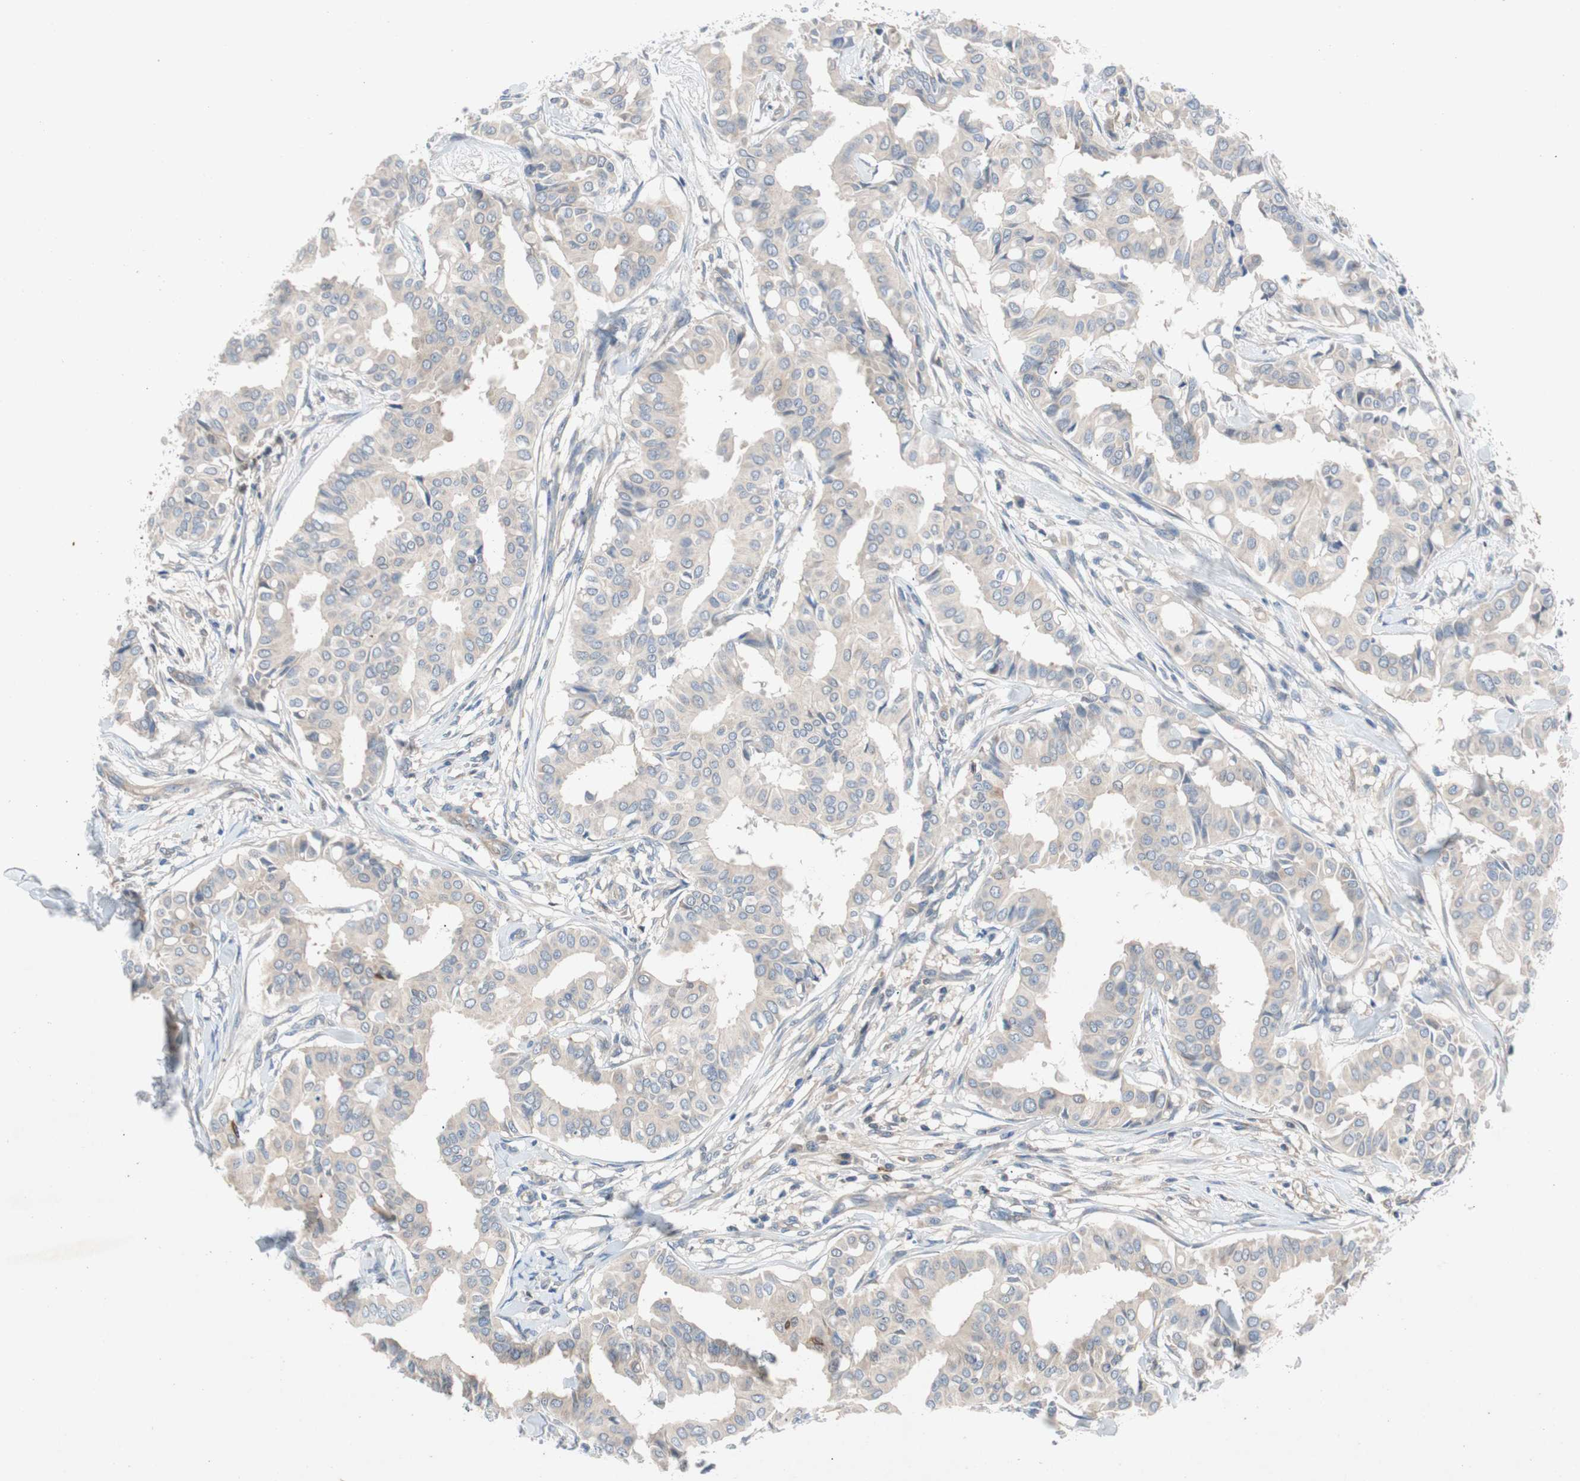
{"staining": {"intensity": "negative", "quantity": "none", "location": "none"}, "tissue": "head and neck cancer", "cell_type": "Tumor cells", "image_type": "cancer", "snomed": [{"axis": "morphology", "description": "Adenocarcinoma, NOS"}, {"axis": "topography", "description": "Salivary gland"}, {"axis": "topography", "description": "Head-Neck"}], "caption": "Immunohistochemical staining of human adenocarcinoma (head and neck) shows no significant positivity in tumor cells.", "gene": "RELB", "patient": {"sex": "female", "age": 59}}